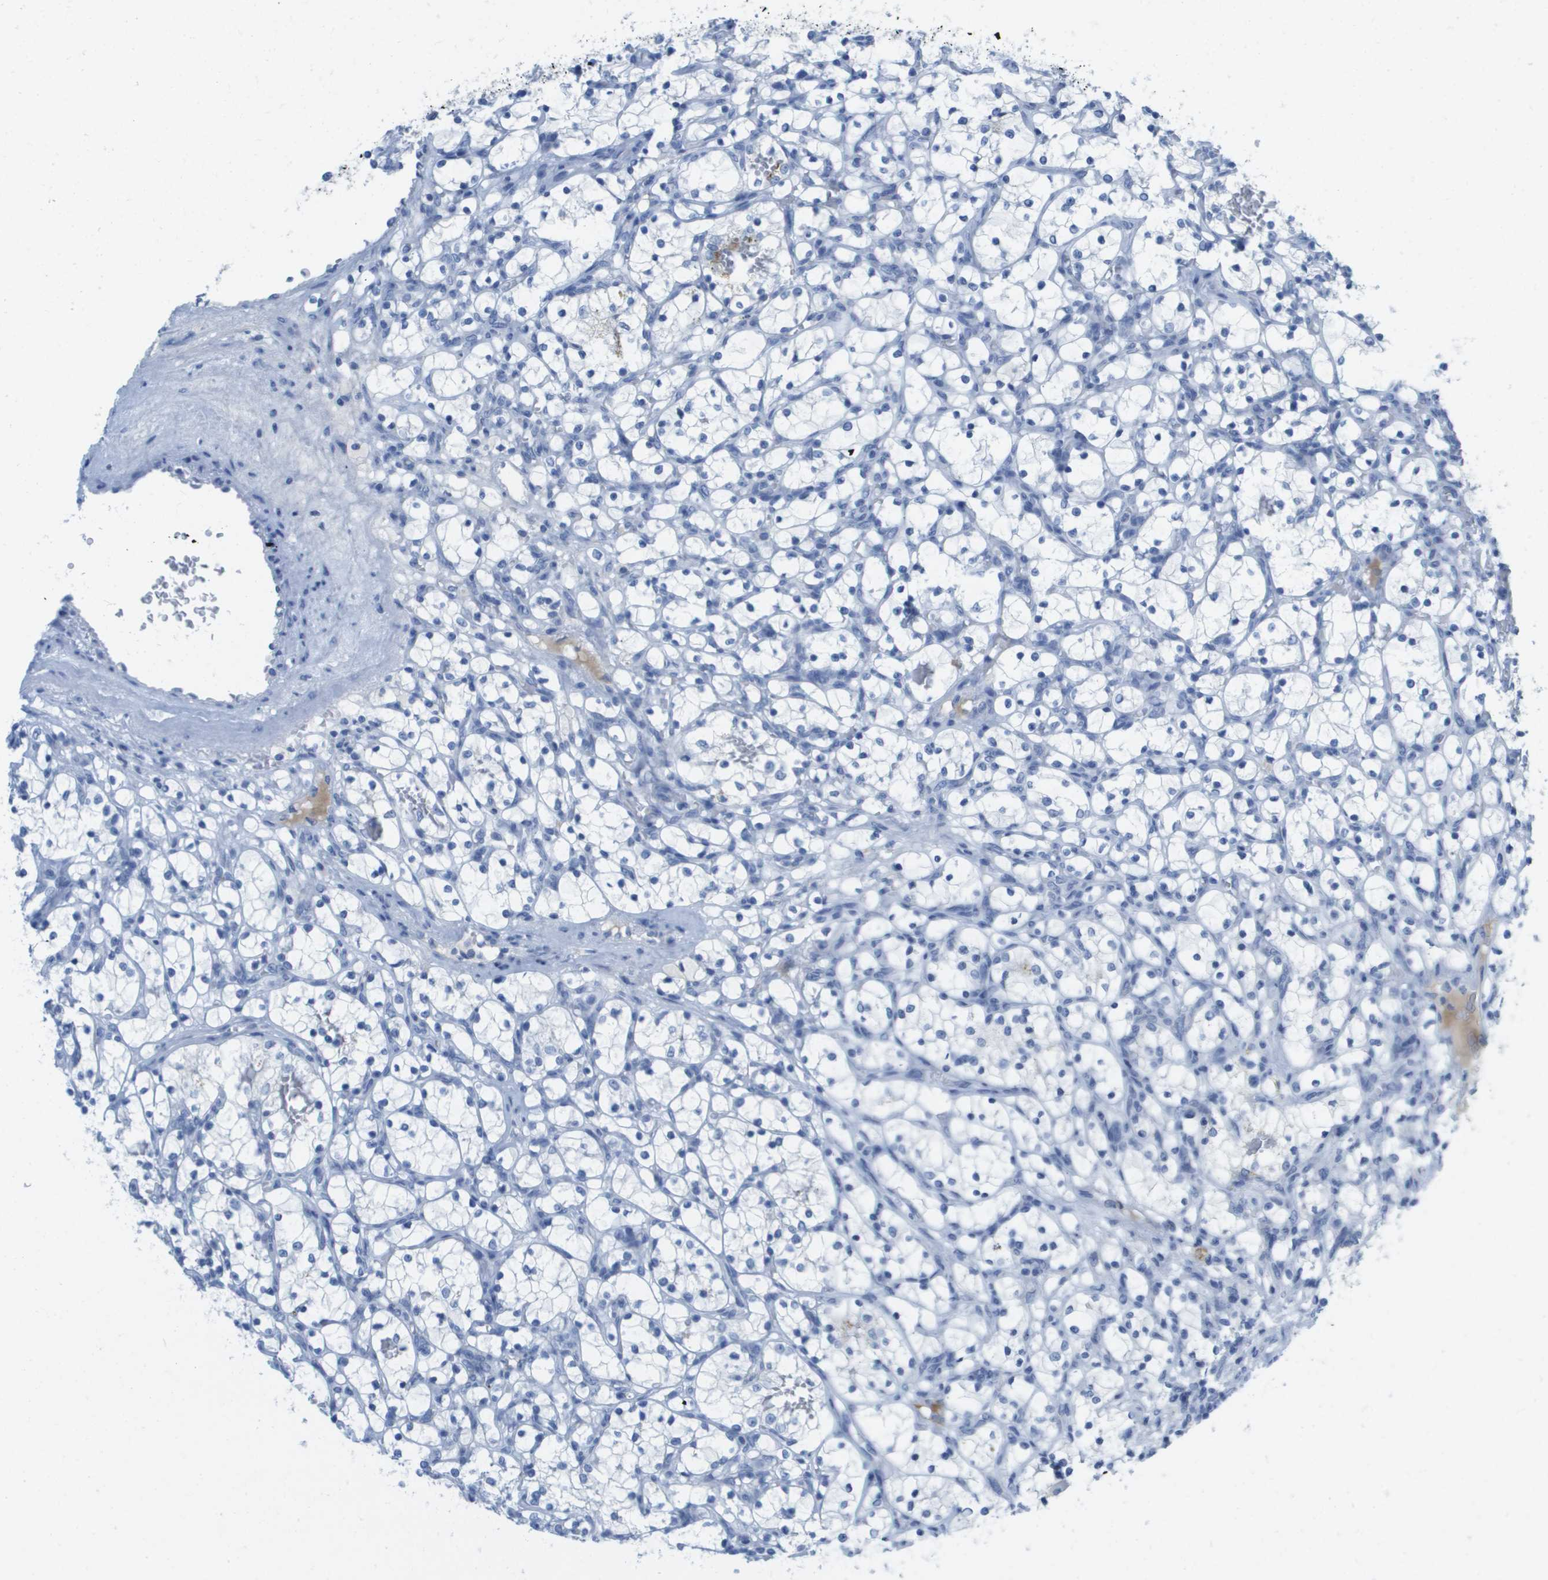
{"staining": {"intensity": "negative", "quantity": "none", "location": "none"}, "tissue": "renal cancer", "cell_type": "Tumor cells", "image_type": "cancer", "snomed": [{"axis": "morphology", "description": "Adenocarcinoma, NOS"}, {"axis": "topography", "description": "Kidney"}], "caption": "Renal adenocarcinoma was stained to show a protein in brown. There is no significant positivity in tumor cells. Brightfield microscopy of IHC stained with DAB (brown) and hematoxylin (blue), captured at high magnification.", "gene": "GPR18", "patient": {"sex": "female", "age": 69}}